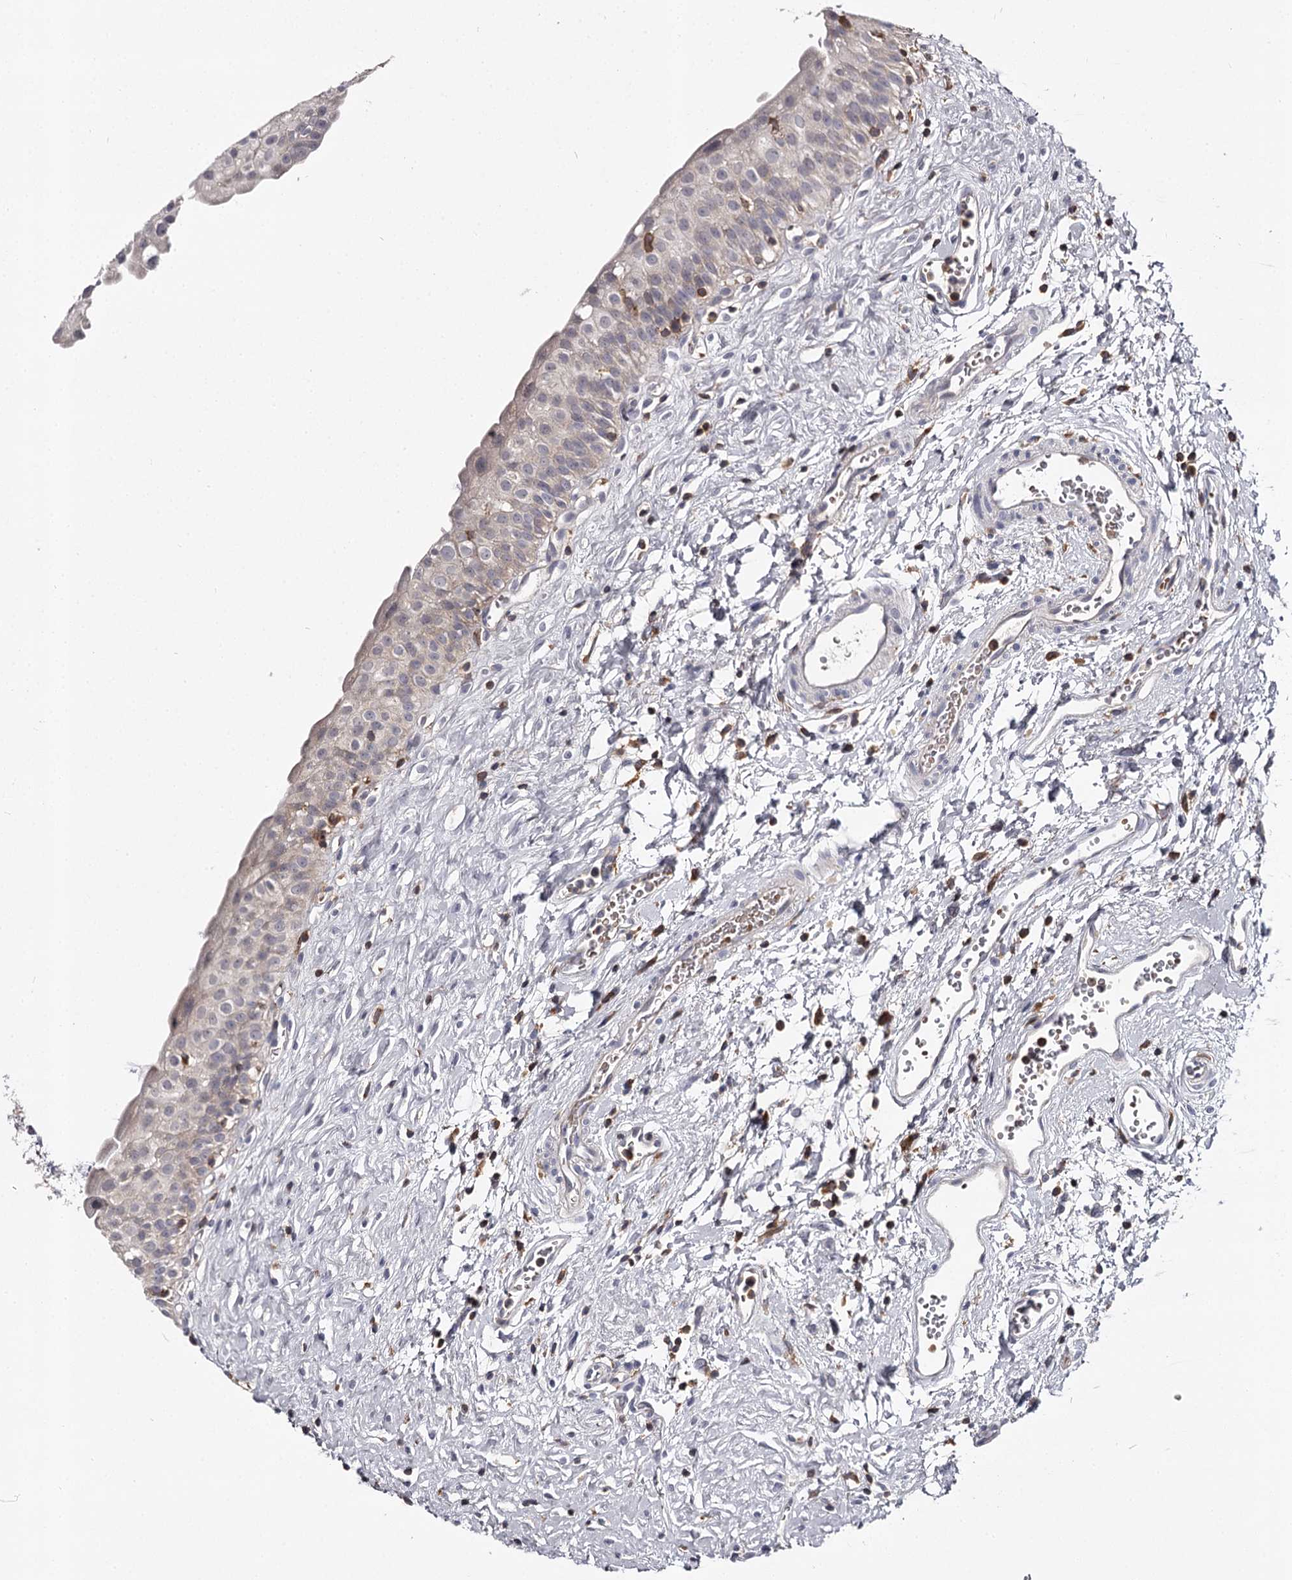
{"staining": {"intensity": "weak", "quantity": "25%-75%", "location": "cytoplasmic/membranous"}, "tissue": "urinary bladder", "cell_type": "Urothelial cells", "image_type": "normal", "snomed": [{"axis": "morphology", "description": "Normal tissue, NOS"}, {"axis": "topography", "description": "Urinary bladder"}], "caption": "This is an image of IHC staining of unremarkable urinary bladder, which shows weak staining in the cytoplasmic/membranous of urothelial cells.", "gene": "RASSF6", "patient": {"sex": "male", "age": 51}}